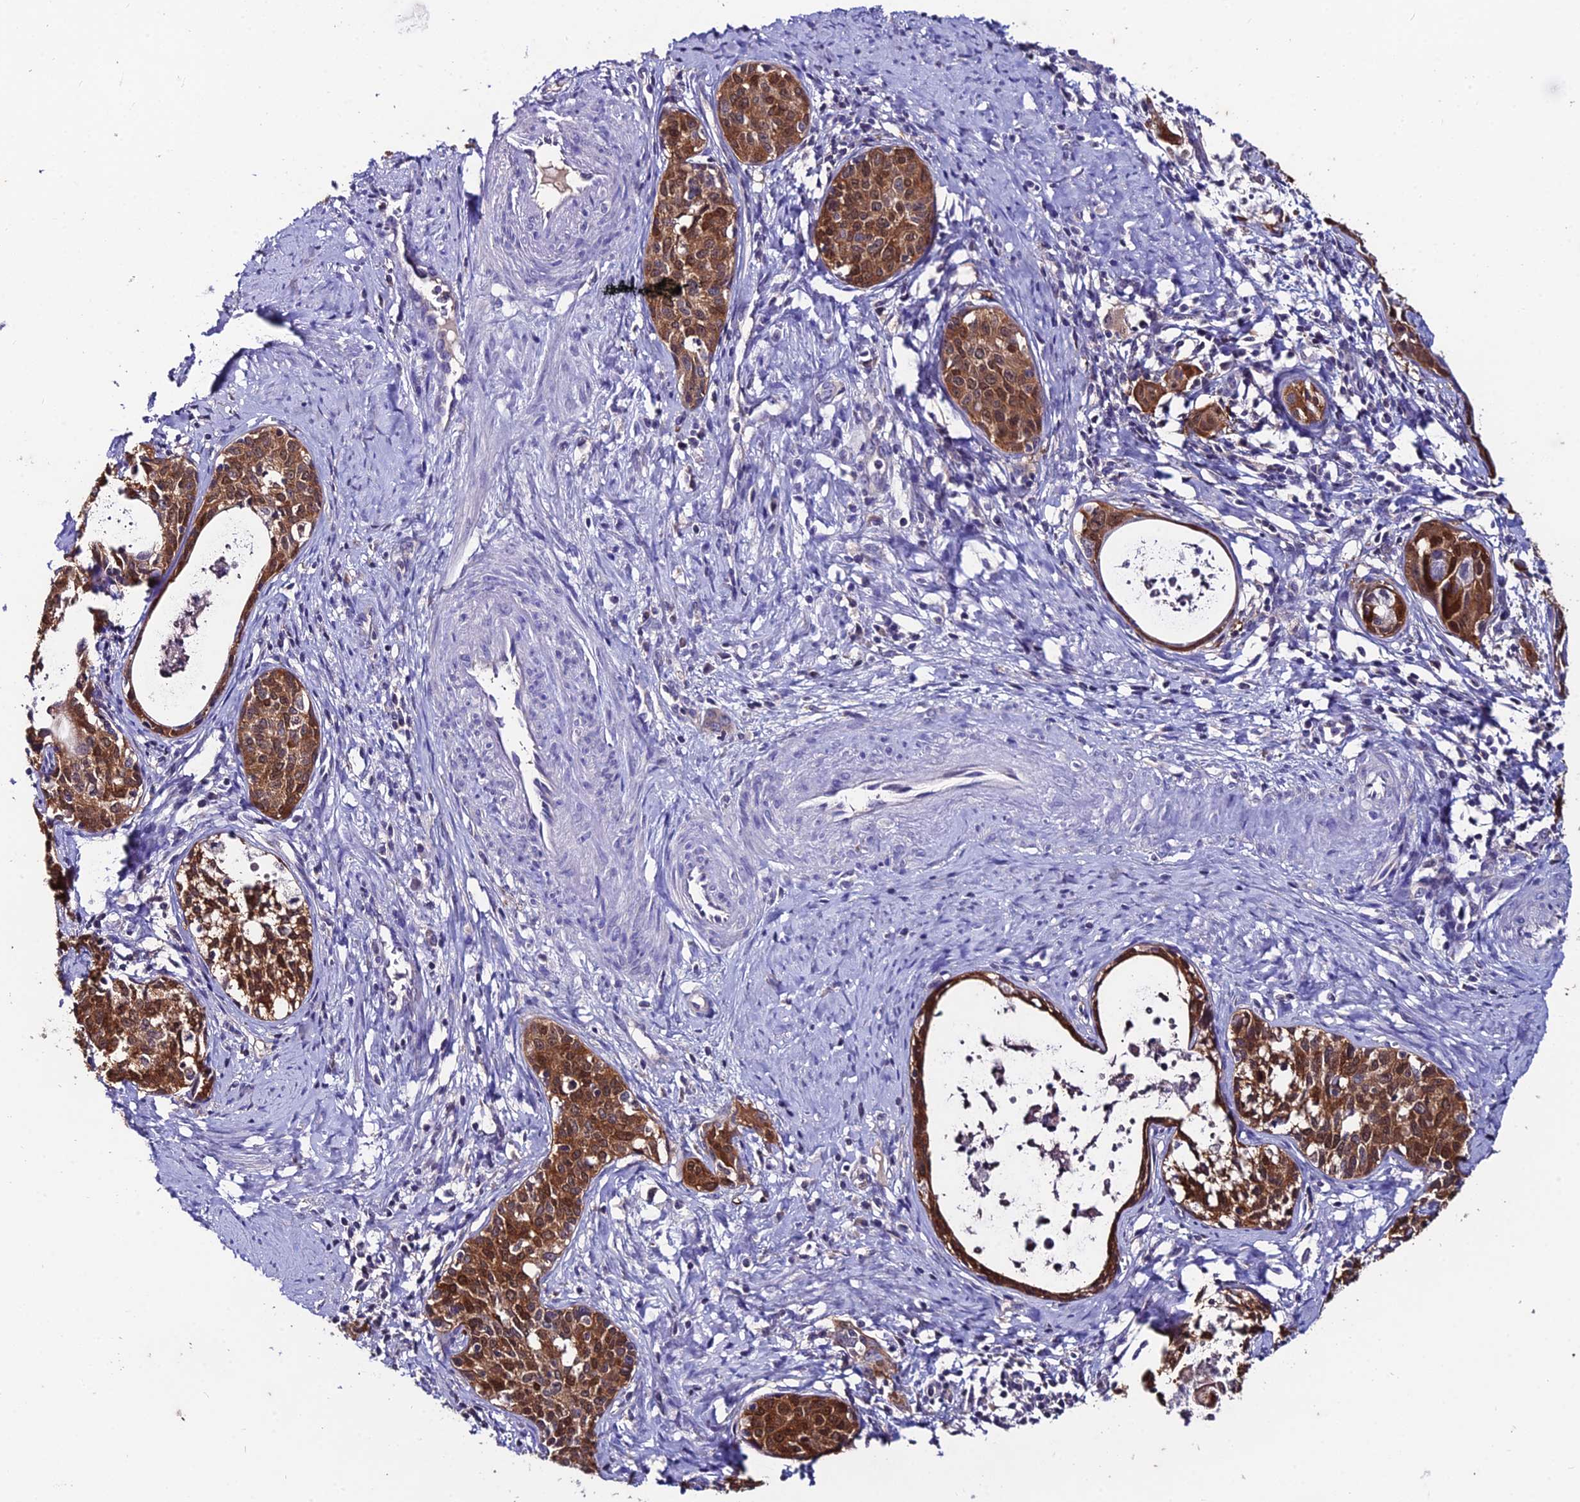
{"staining": {"intensity": "strong", "quantity": ">75%", "location": "cytoplasmic/membranous,nuclear"}, "tissue": "cervical cancer", "cell_type": "Tumor cells", "image_type": "cancer", "snomed": [{"axis": "morphology", "description": "Squamous cell carcinoma, NOS"}, {"axis": "topography", "description": "Cervix"}], "caption": "This is an image of immunohistochemistry staining of squamous cell carcinoma (cervical), which shows strong expression in the cytoplasmic/membranous and nuclear of tumor cells.", "gene": "LGALS7", "patient": {"sex": "female", "age": 52}}